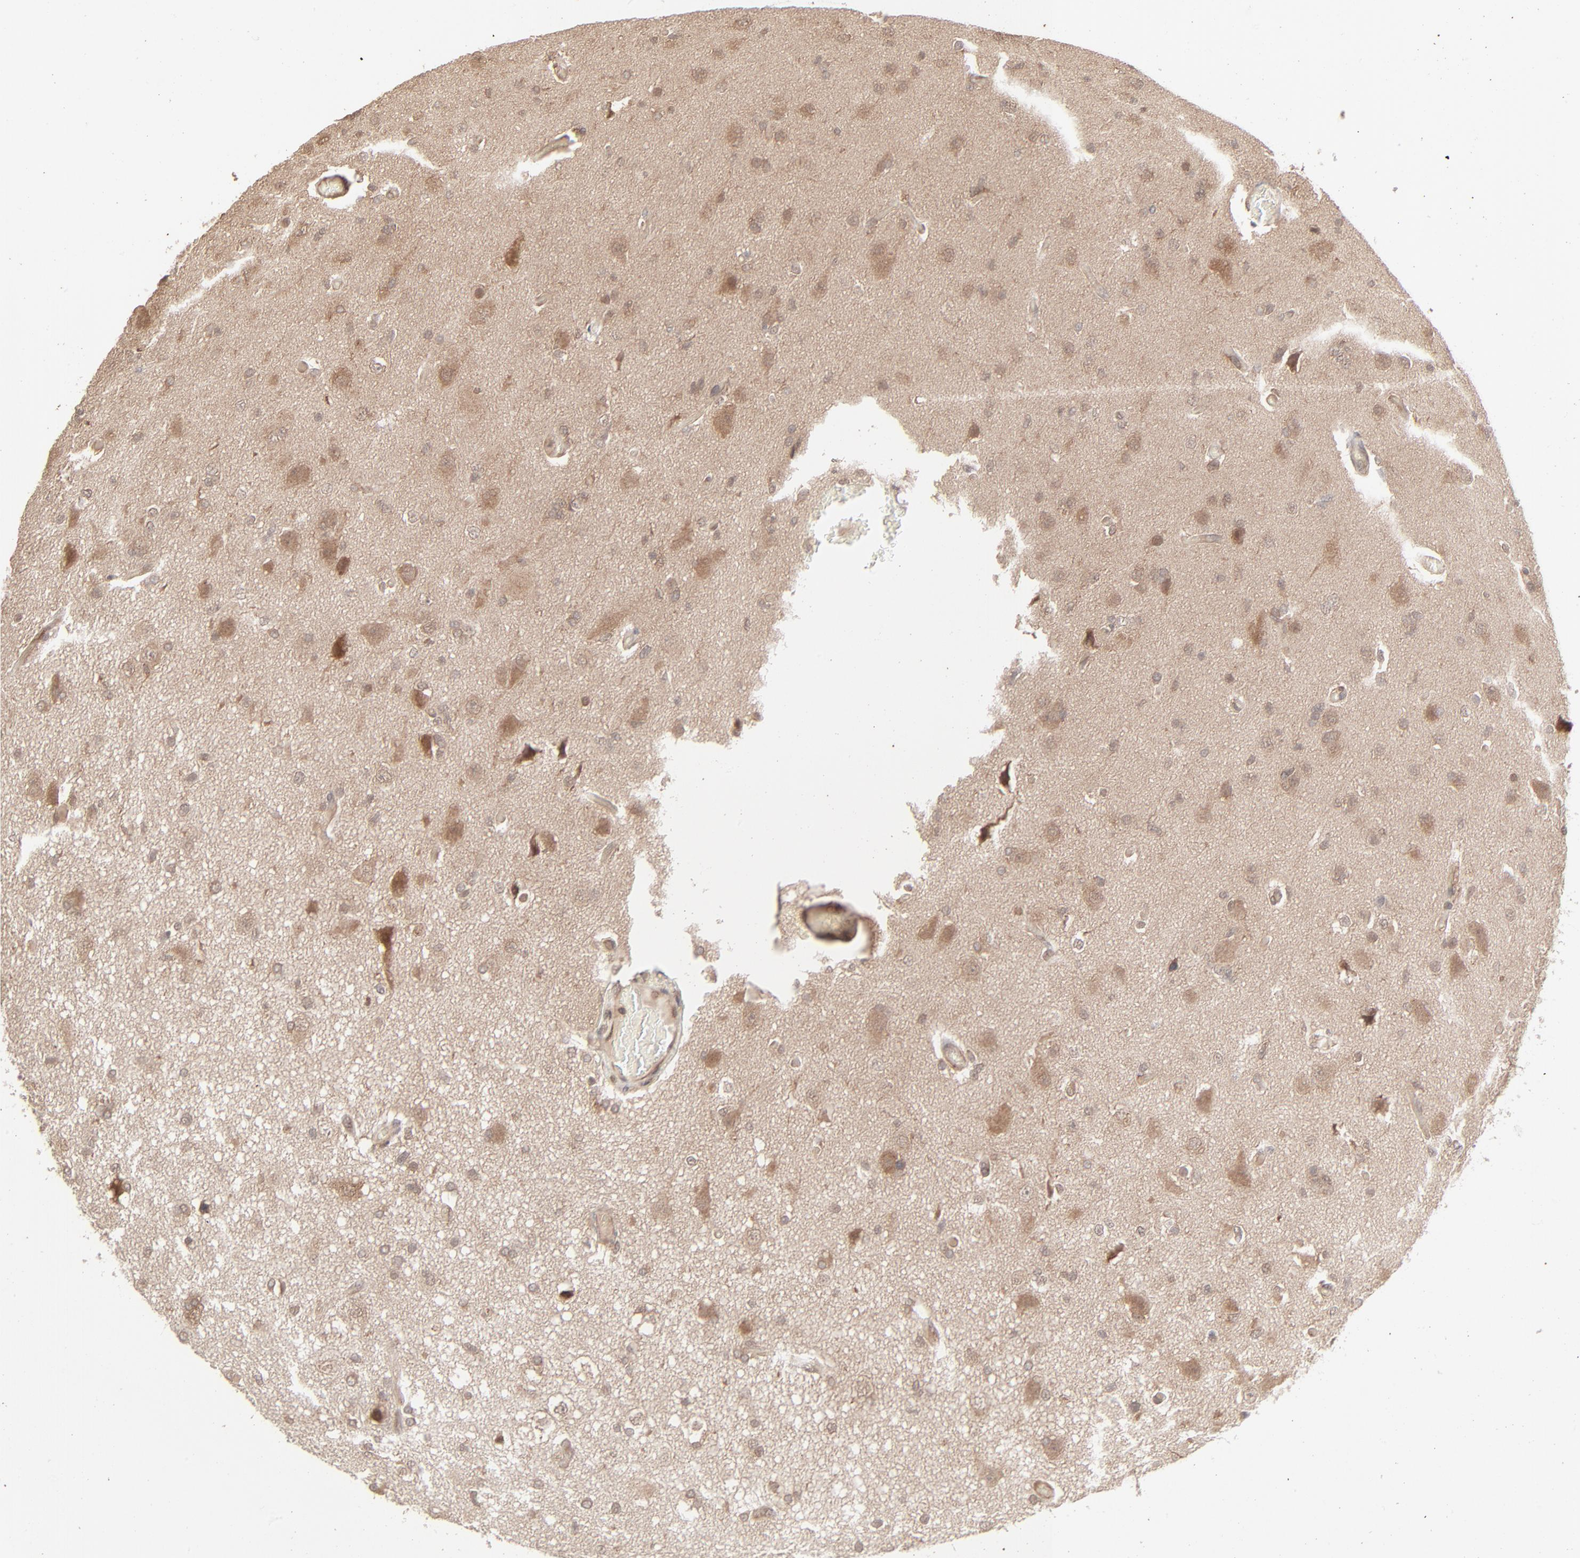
{"staining": {"intensity": "weak", "quantity": ">75%", "location": "cytoplasmic/membranous"}, "tissue": "glioma", "cell_type": "Tumor cells", "image_type": "cancer", "snomed": [{"axis": "morphology", "description": "Glioma, malignant, High grade"}, {"axis": "topography", "description": "Brain"}], "caption": "This is a photomicrograph of IHC staining of glioma, which shows weak staining in the cytoplasmic/membranous of tumor cells.", "gene": "SCFD1", "patient": {"sex": "male", "age": 33}}